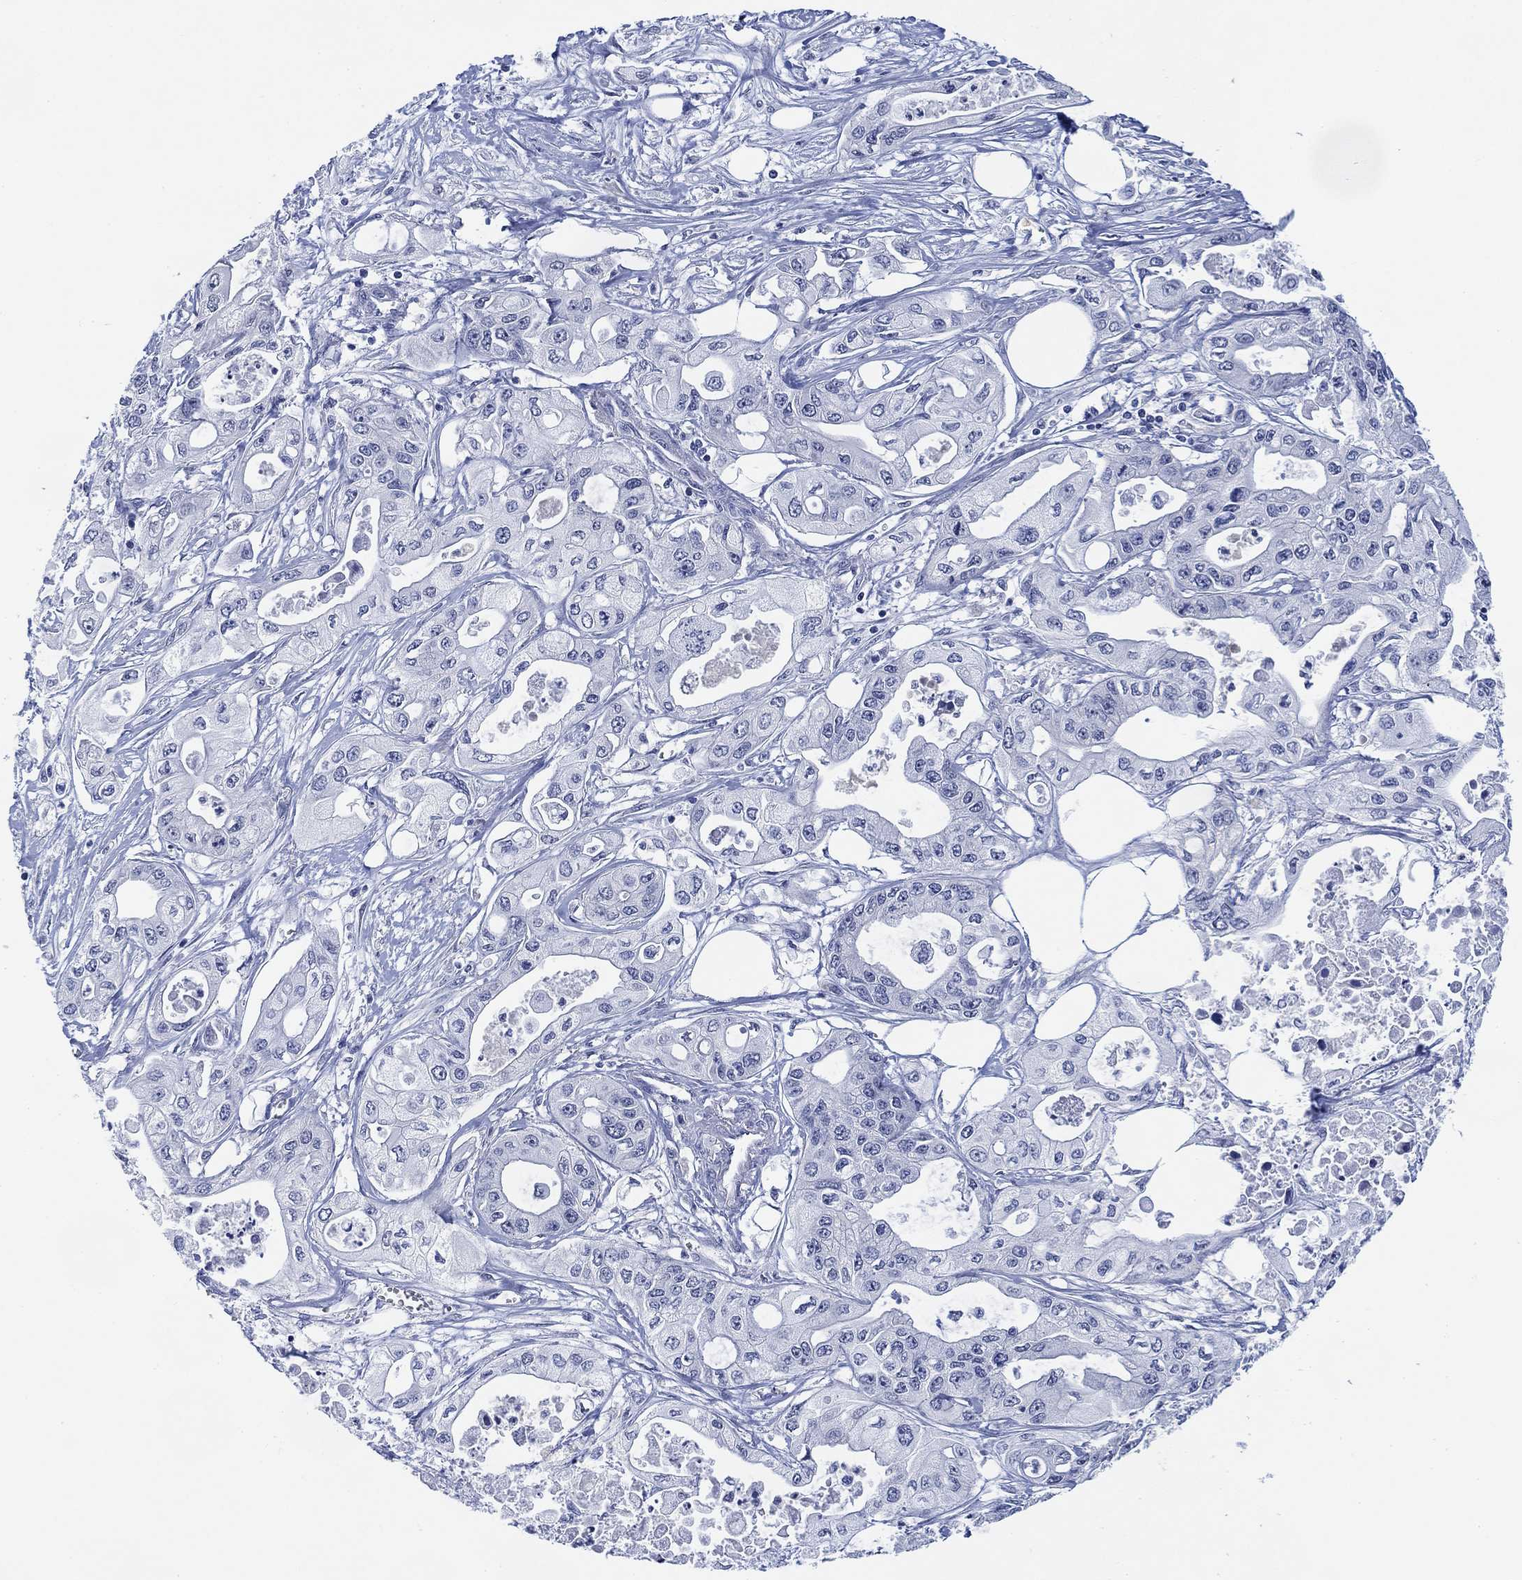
{"staining": {"intensity": "negative", "quantity": "none", "location": "none"}, "tissue": "pancreatic cancer", "cell_type": "Tumor cells", "image_type": "cancer", "snomed": [{"axis": "morphology", "description": "Adenocarcinoma, NOS"}, {"axis": "topography", "description": "Pancreas"}], "caption": "DAB immunohistochemical staining of human pancreatic cancer demonstrates no significant staining in tumor cells.", "gene": "DAZL", "patient": {"sex": "male", "age": 70}}